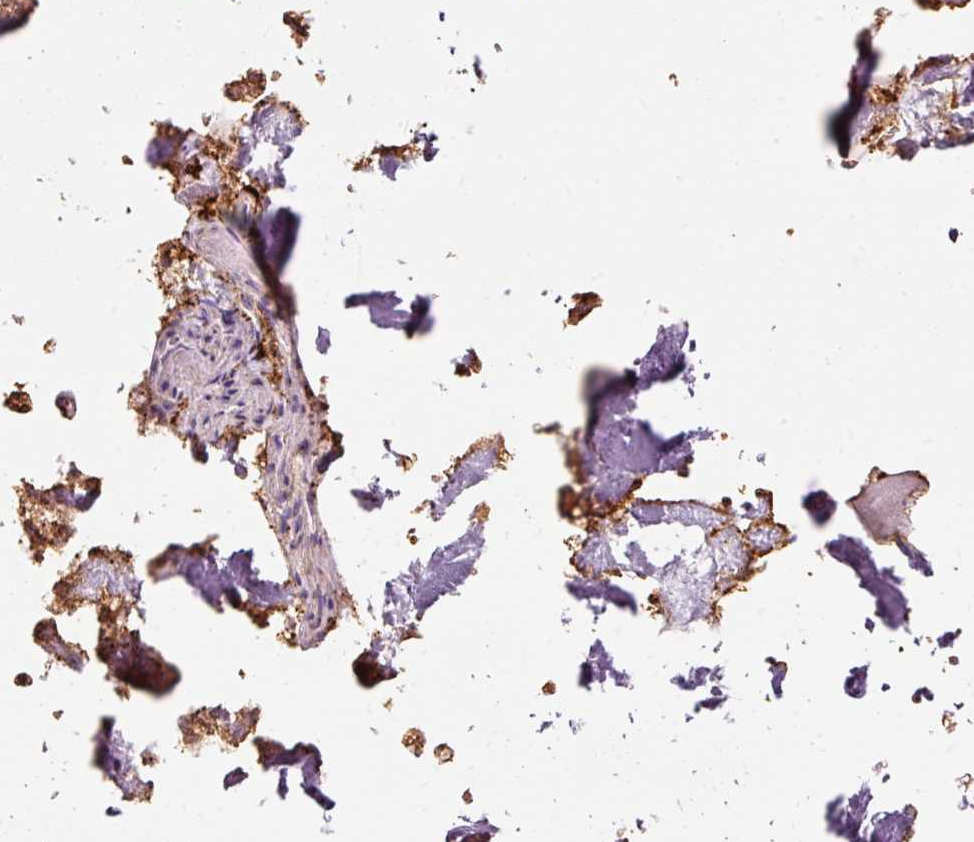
{"staining": {"intensity": "strong", "quantity": "25%-75%", "location": "cytoplasmic/membranous"}, "tissue": "bone marrow", "cell_type": "Hematopoietic cells", "image_type": "normal", "snomed": [{"axis": "morphology", "description": "Normal tissue, NOS"}, {"axis": "topography", "description": "Bone marrow"}], "caption": "Immunohistochemistry (IHC) (DAB (3,3'-diaminobenzidine)) staining of benign bone marrow reveals strong cytoplasmic/membranous protein staining in approximately 25%-75% of hematopoietic cells.", "gene": "MAP3K3", "patient": {"sex": "male", "age": 64}}